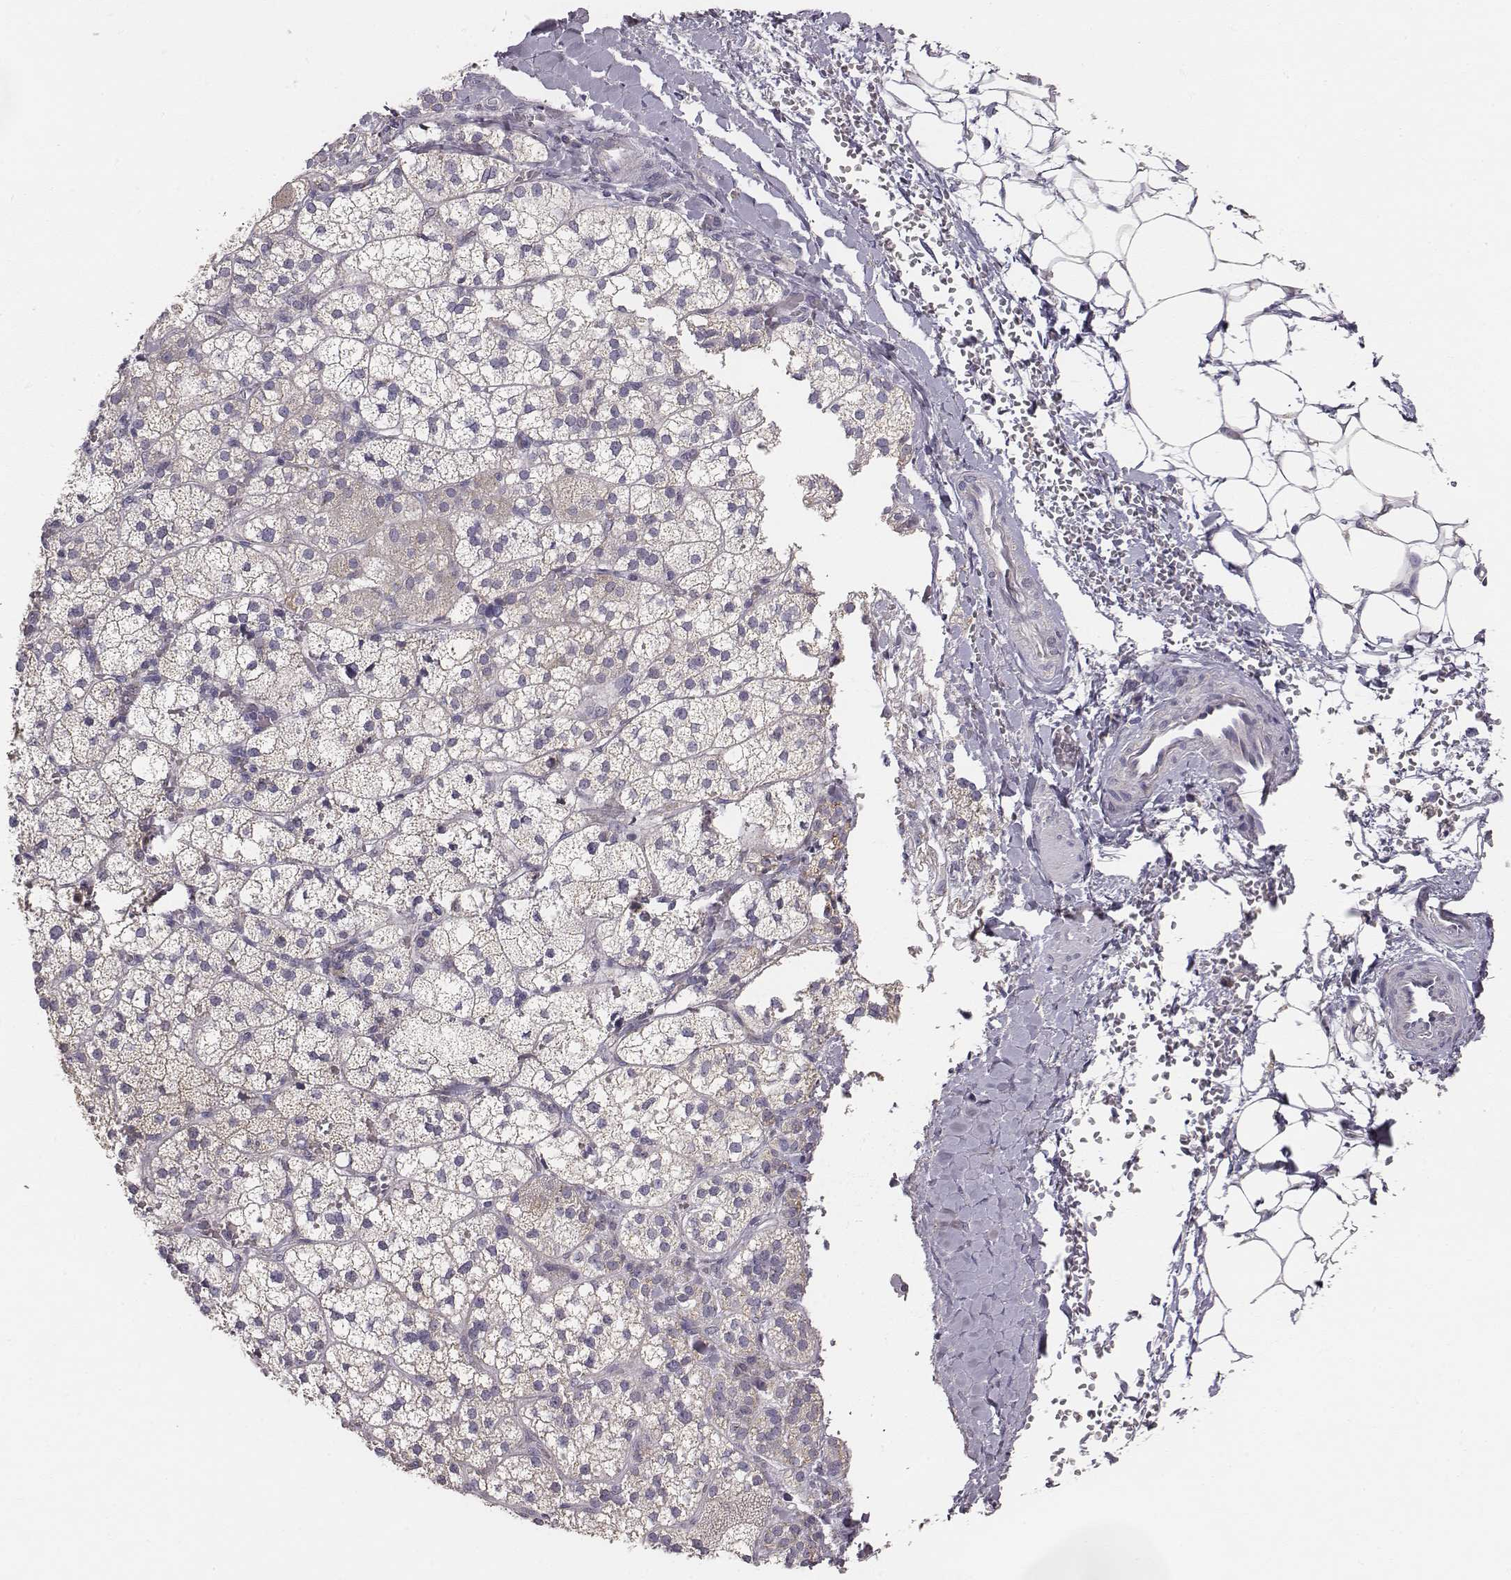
{"staining": {"intensity": "weak", "quantity": "25%-75%", "location": "cytoplasmic/membranous"}, "tissue": "adrenal gland", "cell_type": "Glandular cells", "image_type": "normal", "snomed": [{"axis": "morphology", "description": "Normal tissue, NOS"}, {"axis": "topography", "description": "Adrenal gland"}], "caption": "Adrenal gland stained with a brown dye displays weak cytoplasmic/membranous positive positivity in about 25%-75% of glandular cells.", "gene": "ABCD3", "patient": {"sex": "male", "age": 53}}